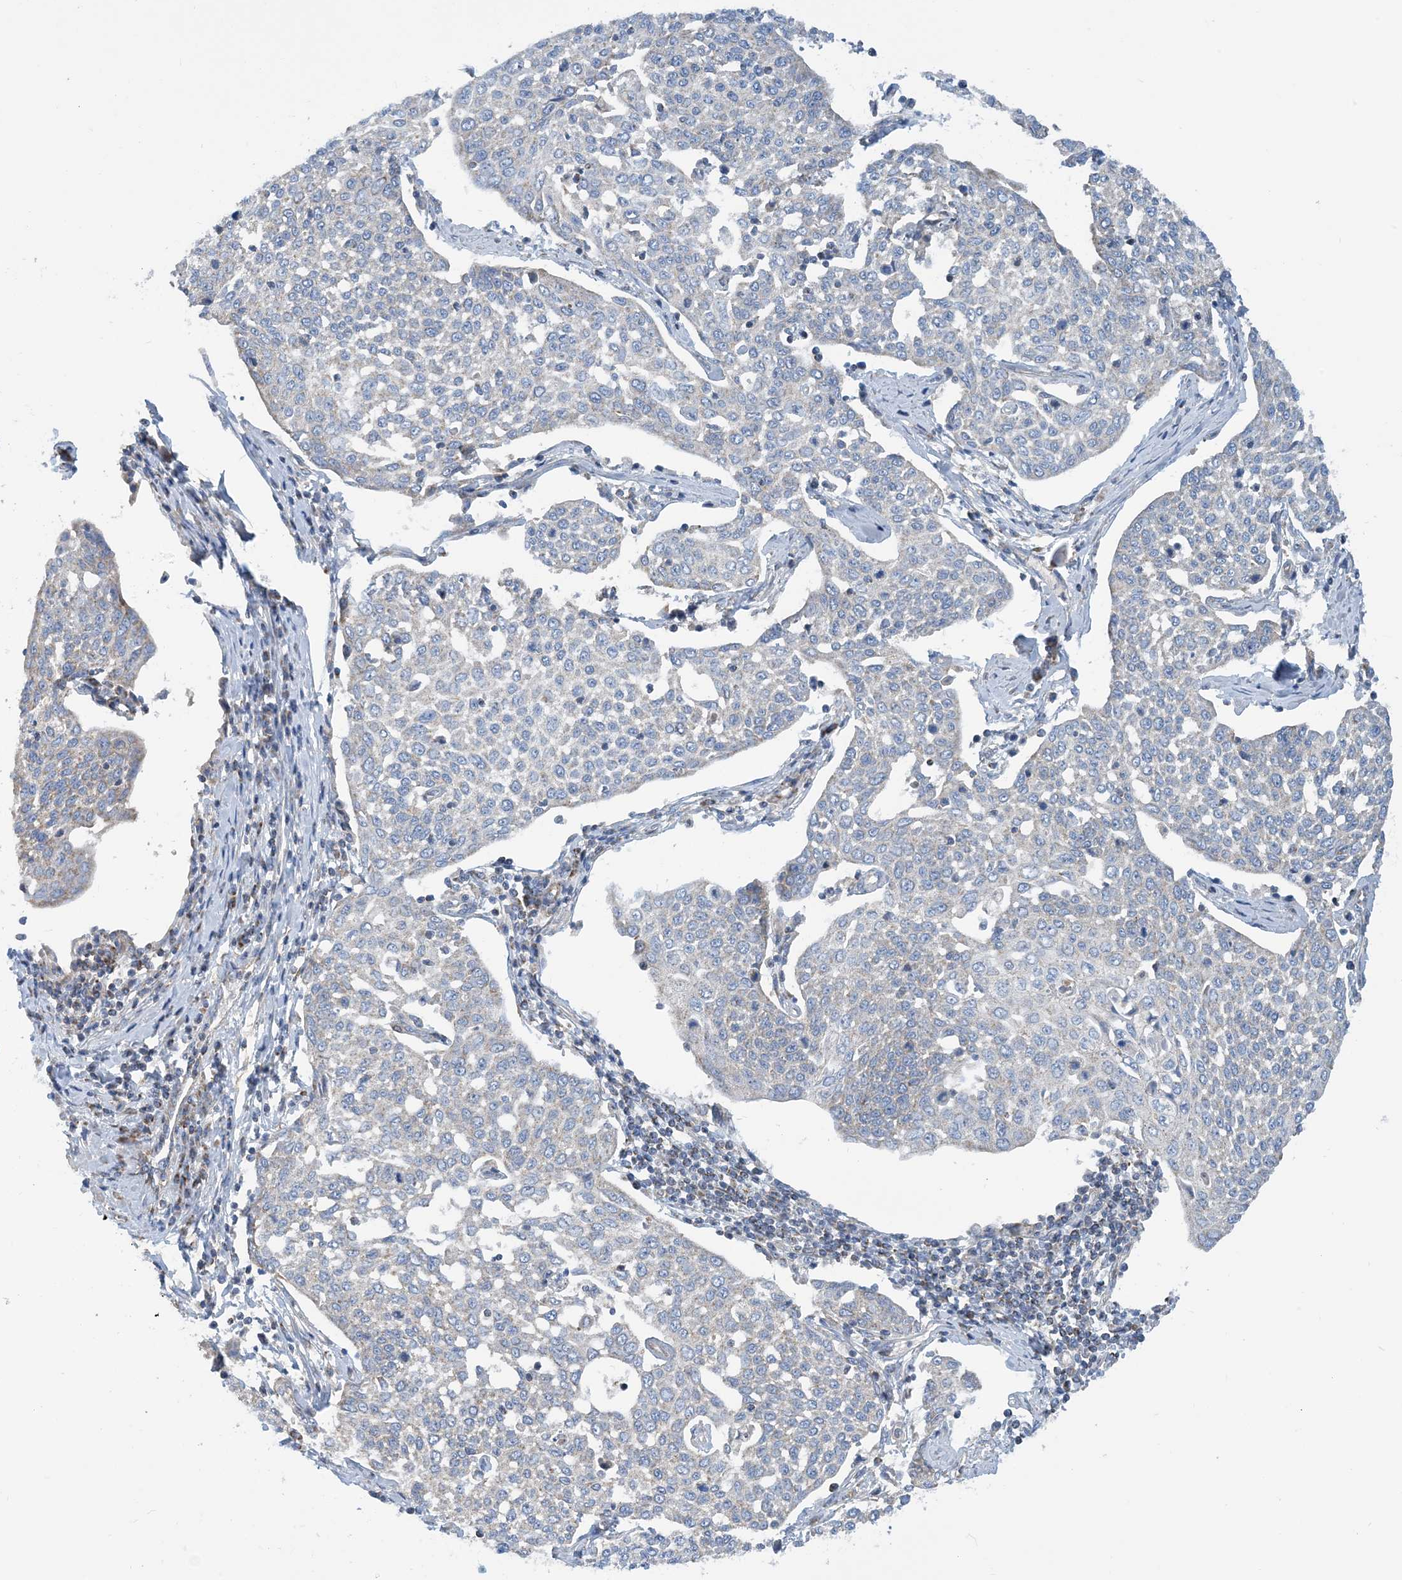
{"staining": {"intensity": "weak", "quantity": "25%-75%", "location": "cytoplasmic/membranous"}, "tissue": "cervical cancer", "cell_type": "Tumor cells", "image_type": "cancer", "snomed": [{"axis": "morphology", "description": "Squamous cell carcinoma, NOS"}, {"axis": "topography", "description": "Cervix"}], "caption": "Protein staining of cervical squamous cell carcinoma tissue shows weak cytoplasmic/membranous positivity in approximately 25%-75% of tumor cells.", "gene": "PHOSPHO2", "patient": {"sex": "female", "age": 34}}